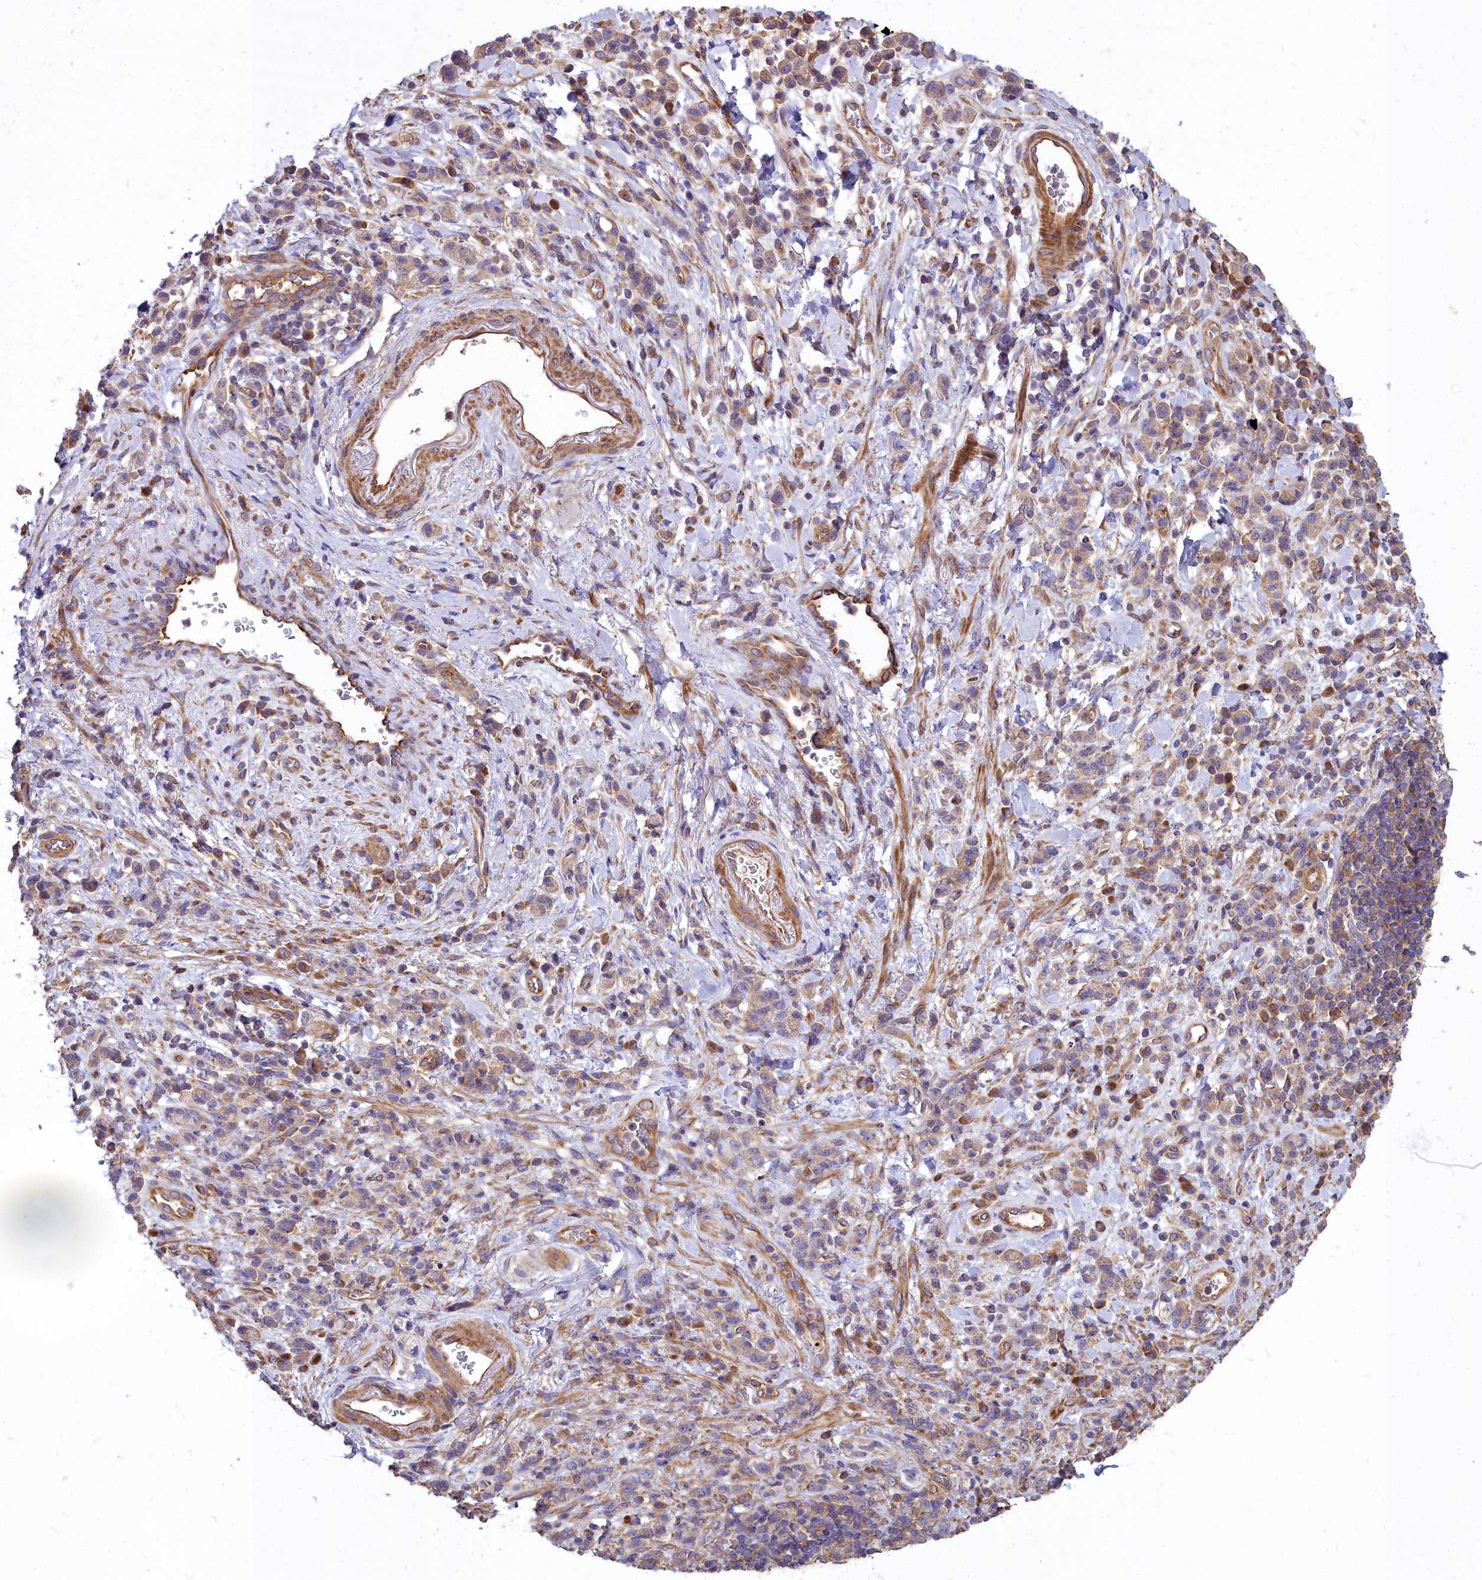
{"staining": {"intensity": "weak", "quantity": "25%-75%", "location": "cytoplasmic/membranous"}, "tissue": "stomach cancer", "cell_type": "Tumor cells", "image_type": "cancer", "snomed": [{"axis": "morphology", "description": "Adenocarcinoma, NOS"}, {"axis": "topography", "description": "Stomach"}], "caption": "A low amount of weak cytoplasmic/membranous expression is seen in approximately 25%-75% of tumor cells in stomach adenocarcinoma tissue.", "gene": "DCTN3", "patient": {"sex": "male", "age": 77}}